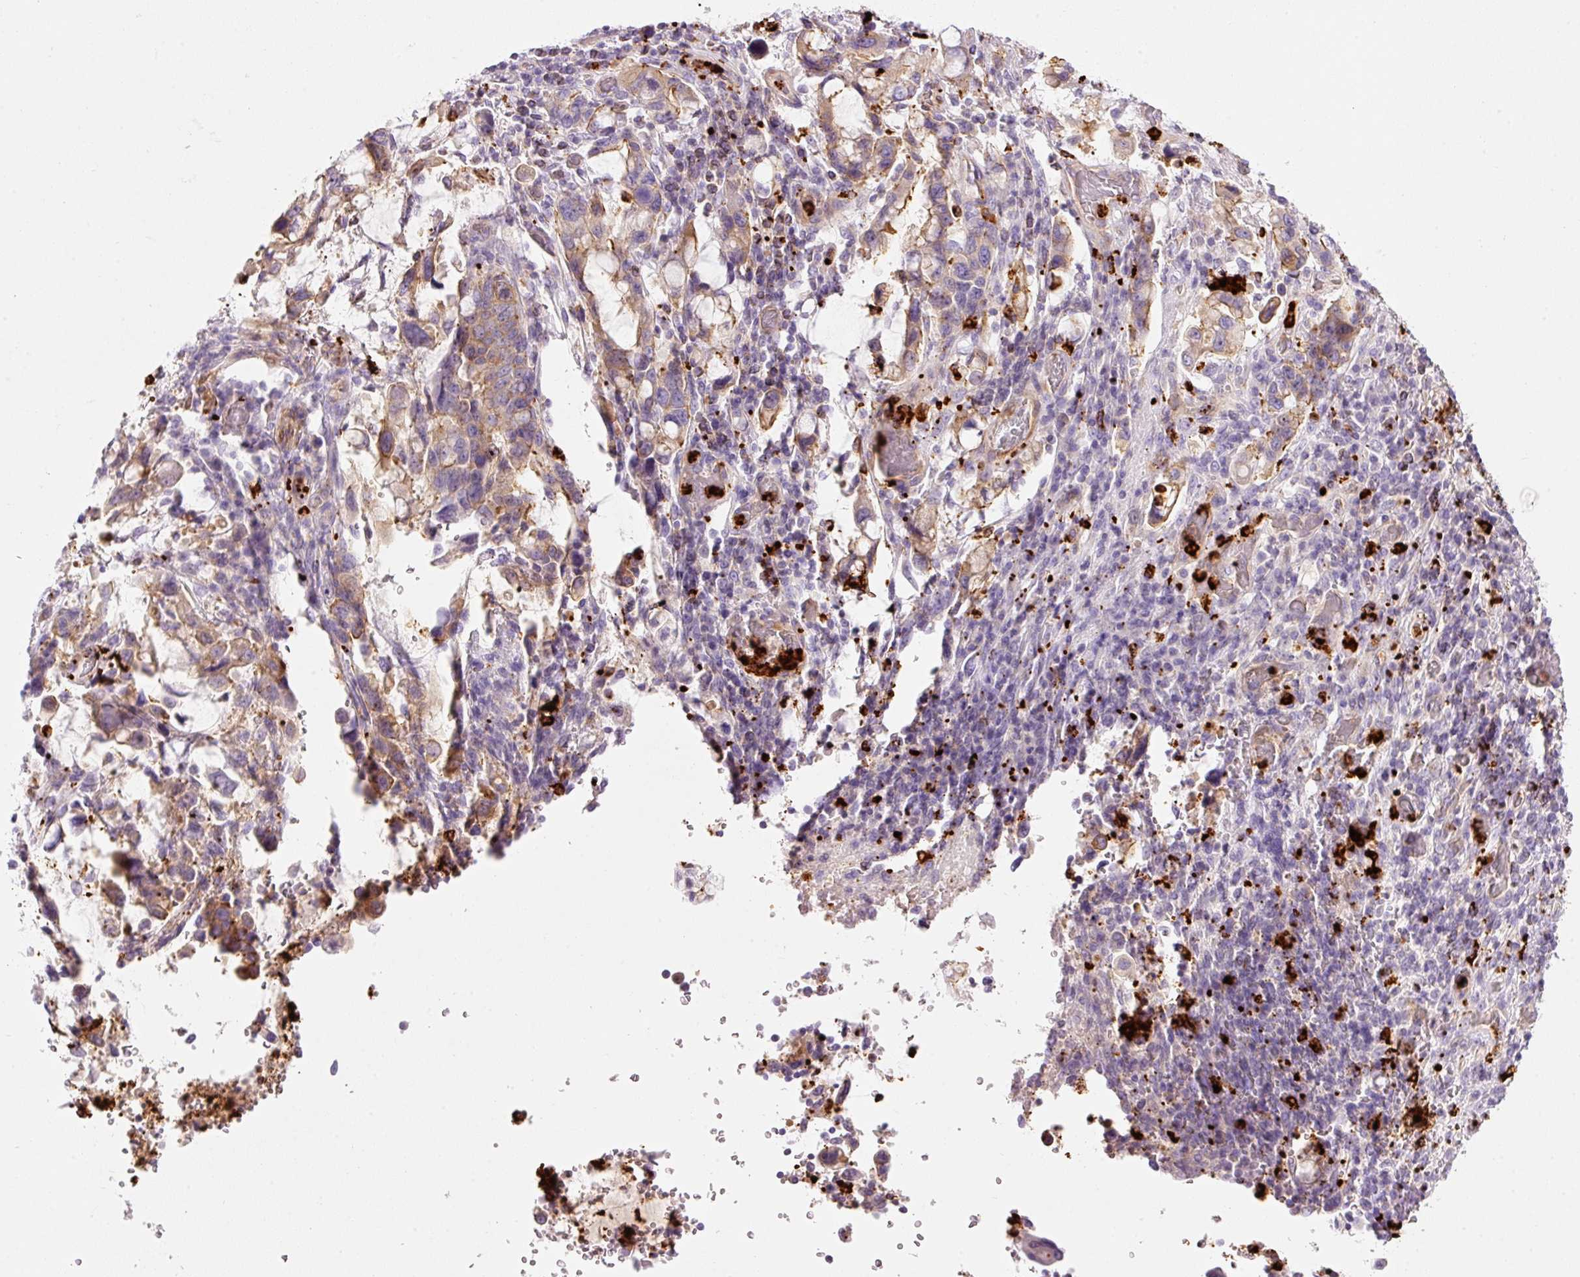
{"staining": {"intensity": "moderate", "quantity": "25%-75%", "location": "cytoplasmic/membranous"}, "tissue": "stomach cancer", "cell_type": "Tumor cells", "image_type": "cancer", "snomed": [{"axis": "morphology", "description": "Adenocarcinoma, NOS"}, {"axis": "topography", "description": "Stomach, upper"}, {"axis": "topography", "description": "Stomach"}], "caption": "Immunohistochemistry (IHC) micrograph of neoplastic tissue: stomach cancer stained using immunohistochemistry exhibits medium levels of moderate protein expression localized specifically in the cytoplasmic/membranous of tumor cells, appearing as a cytoplasmic/membranous brown color.", "gene": "MAP3K3", "patient": {"sex": "male", "age": 62}}